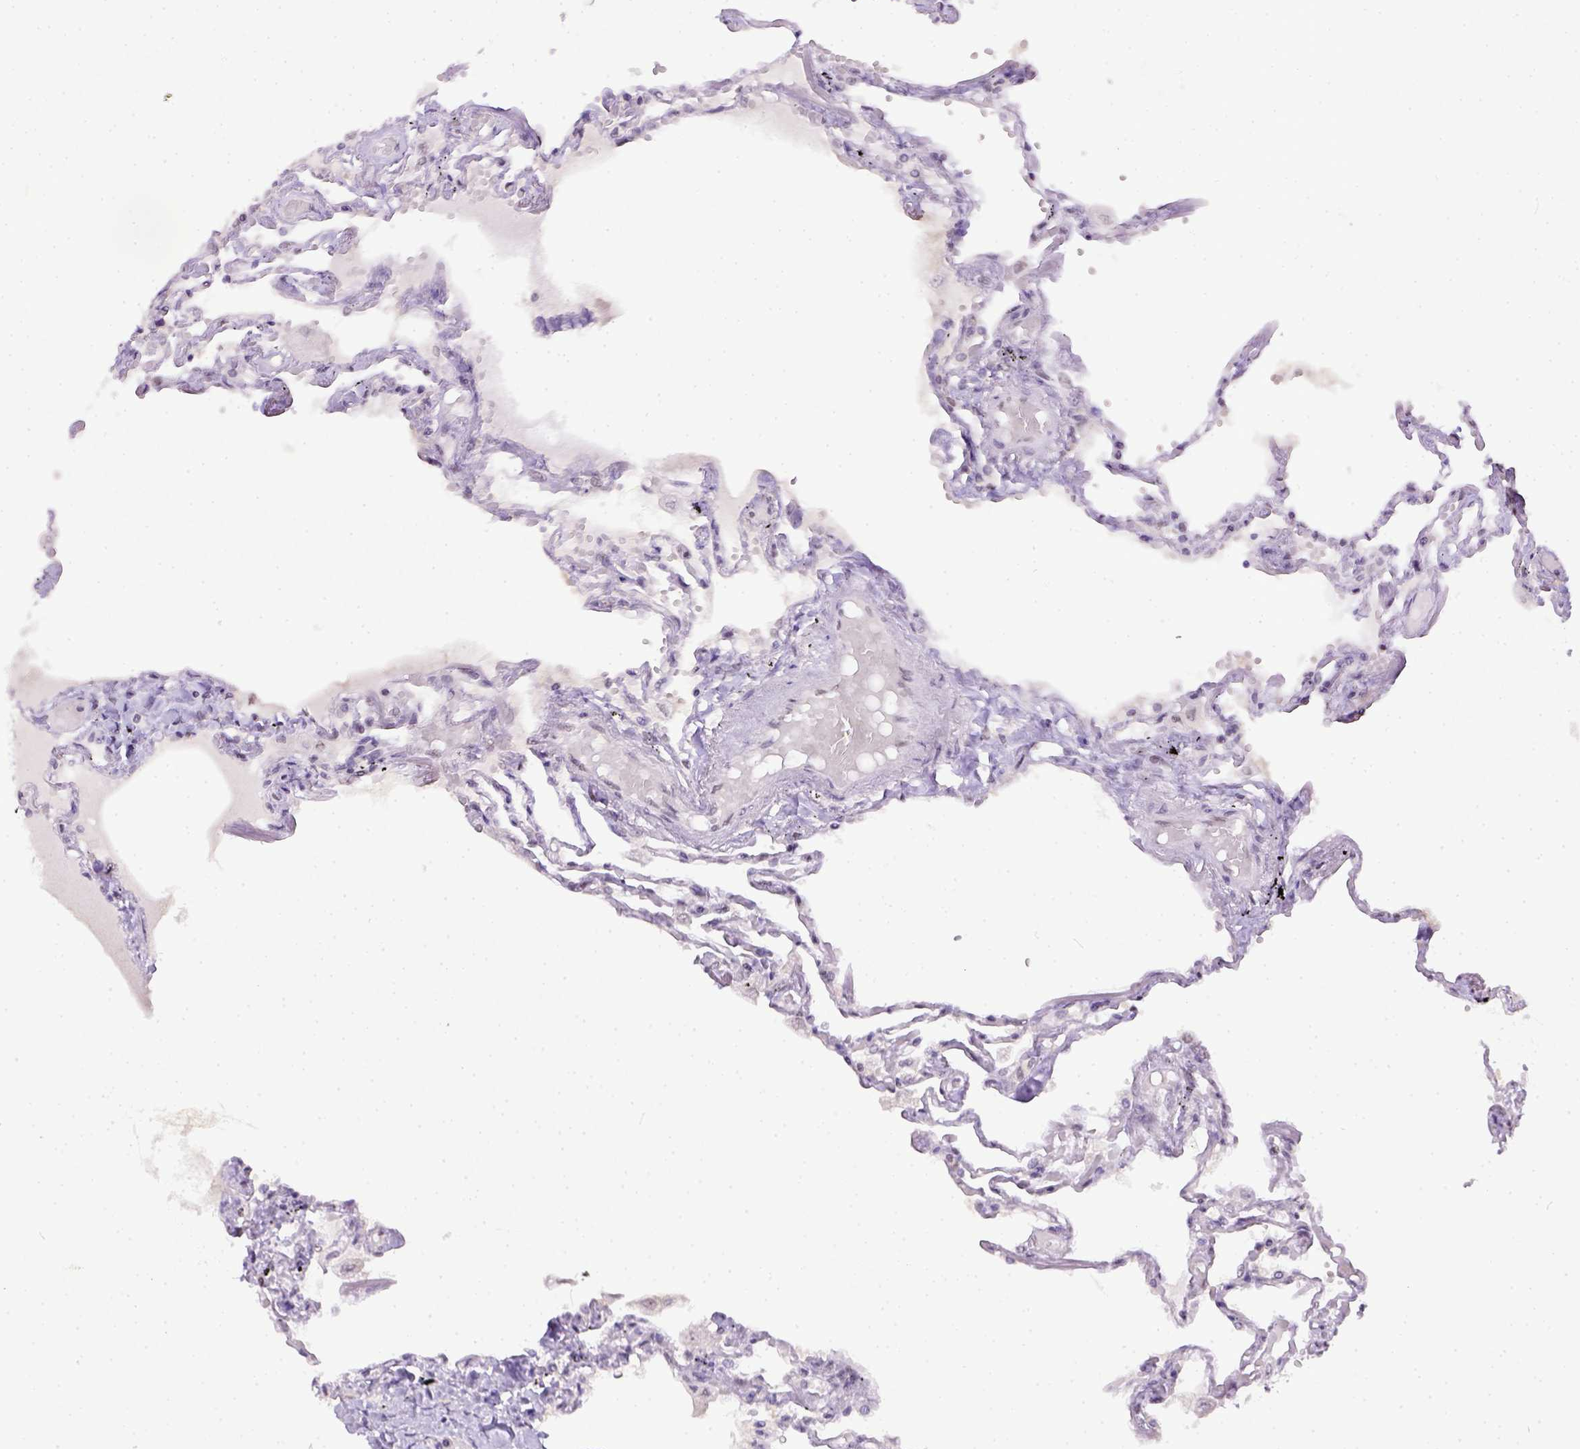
{"staining": {"intensity": "moderate", "quantity": "<25%", "location": "nuclear"}, "tissue": "lung", "cell_type": "Alveolar cells", "image_type": "normal", "snomed": [{"axis": "morphology", "description": "Normal tissue, NOS"}, {"axis": "morphology", "description": "Adenocarcinoma, NOS"}, {"axis": "topography", "description": "Cartilage tissue"}, {"axis": "topography", "description": "Lung"}], "caption": "Normal lung displays moderate nuclear expression in about <25% of alveolar cells, visualized by immunohistochemistry.", "gene": "ERCC1", "patient": {"sex": "female", "age": 67}}